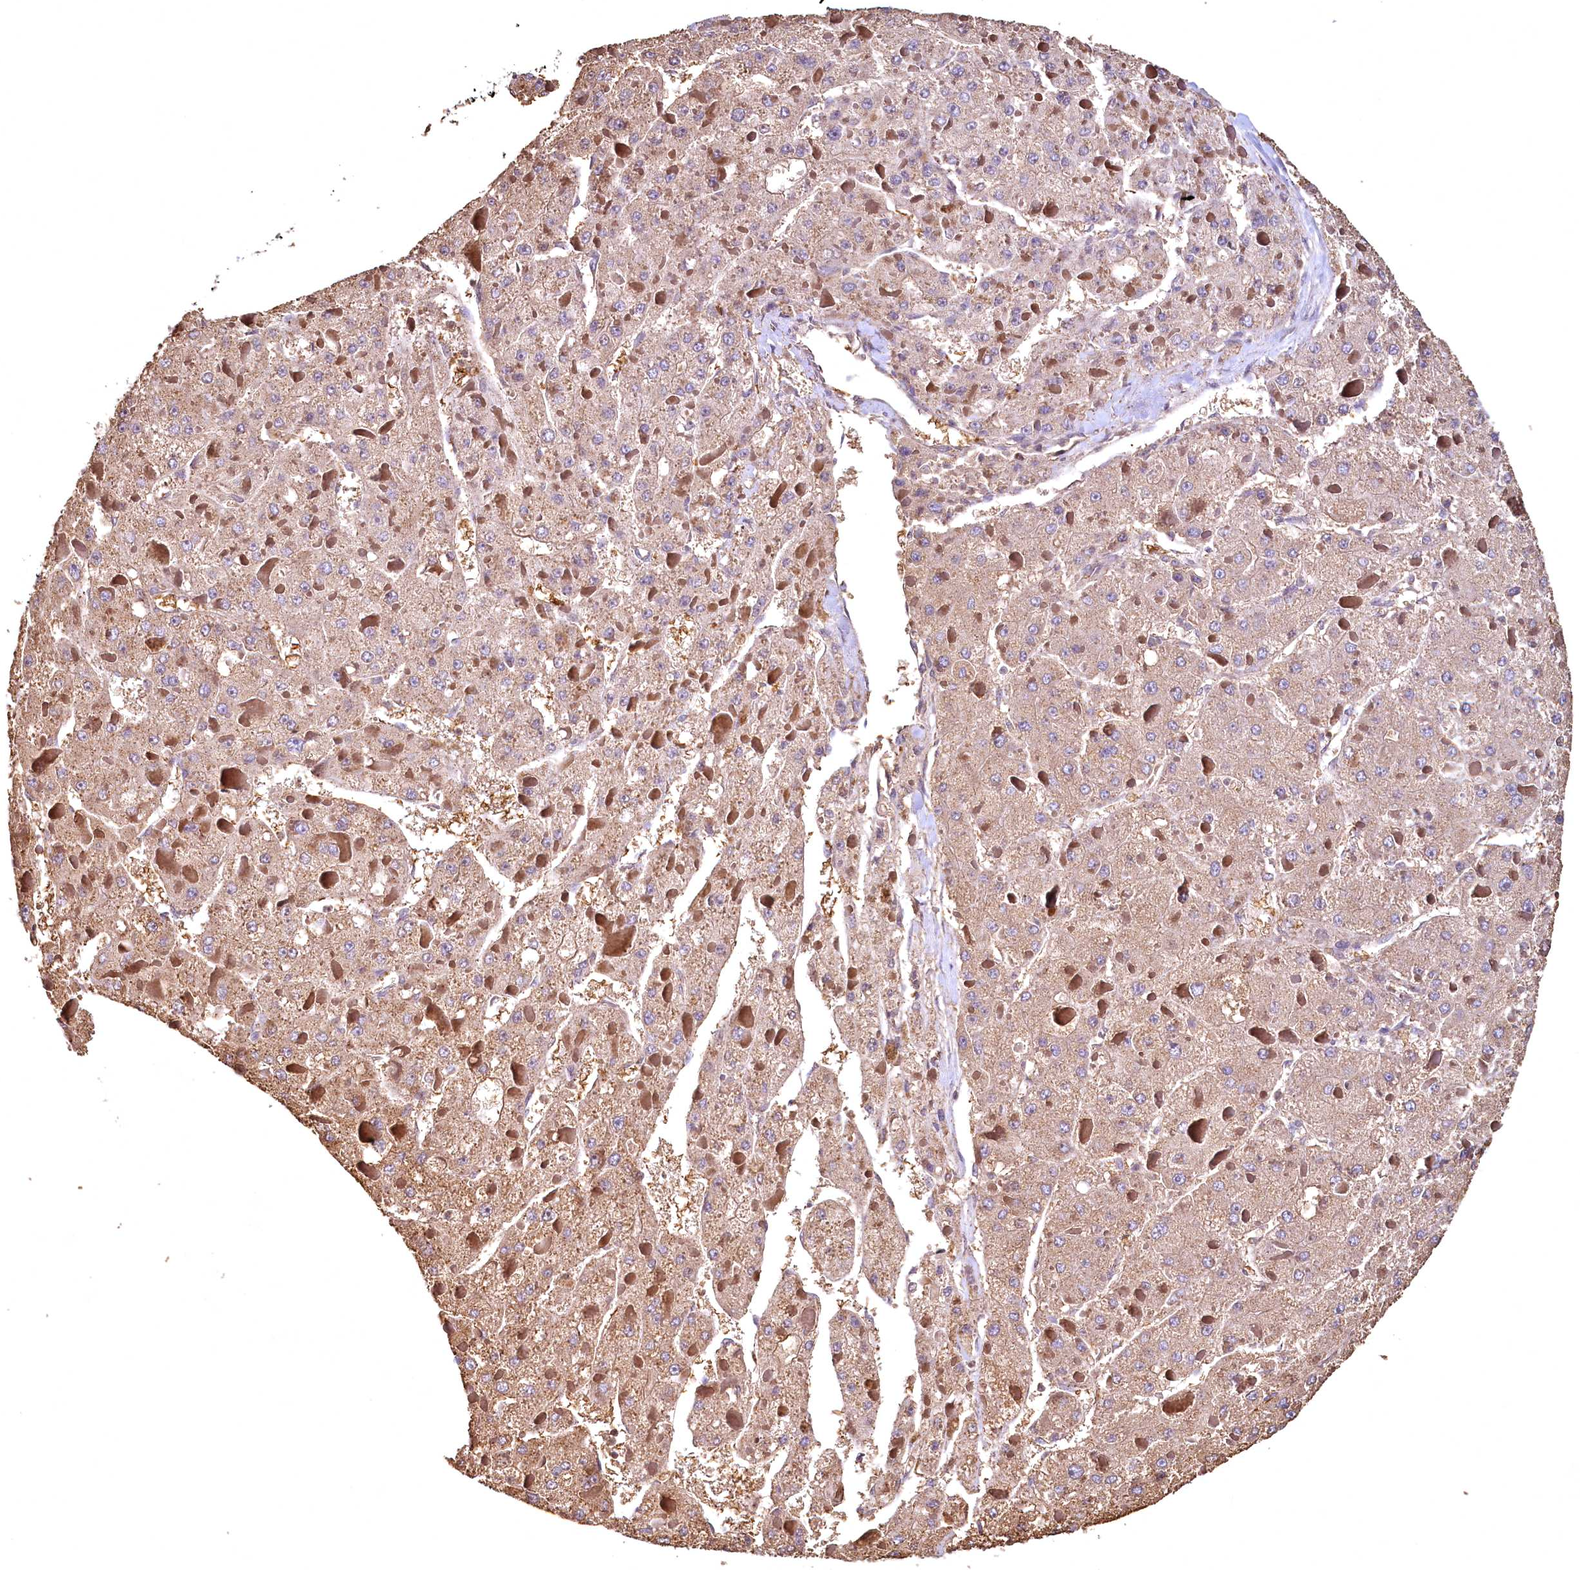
{"staining": {"intensity": "weak", "quantity": ">75%", "location": "cytoplasmic/membranous"}, "tissue": "liver cancer", "cell_type": "Tumor cells", "image_type": "cancer", "snomed": [{"axis": "morphology", "description": "Carcinoma, Hepatocellular, NOS"}, {"axis": "topography", "description": "Liver"}], "caption": "Immunohistochemical staining of human liver hepatocellular carcinoma displays low levels of weak cytoplasmic/membranous staining in about >75% of tumor cells.", "gene": "SPTA1", "patient": {"sex": "female", "age": 73}}